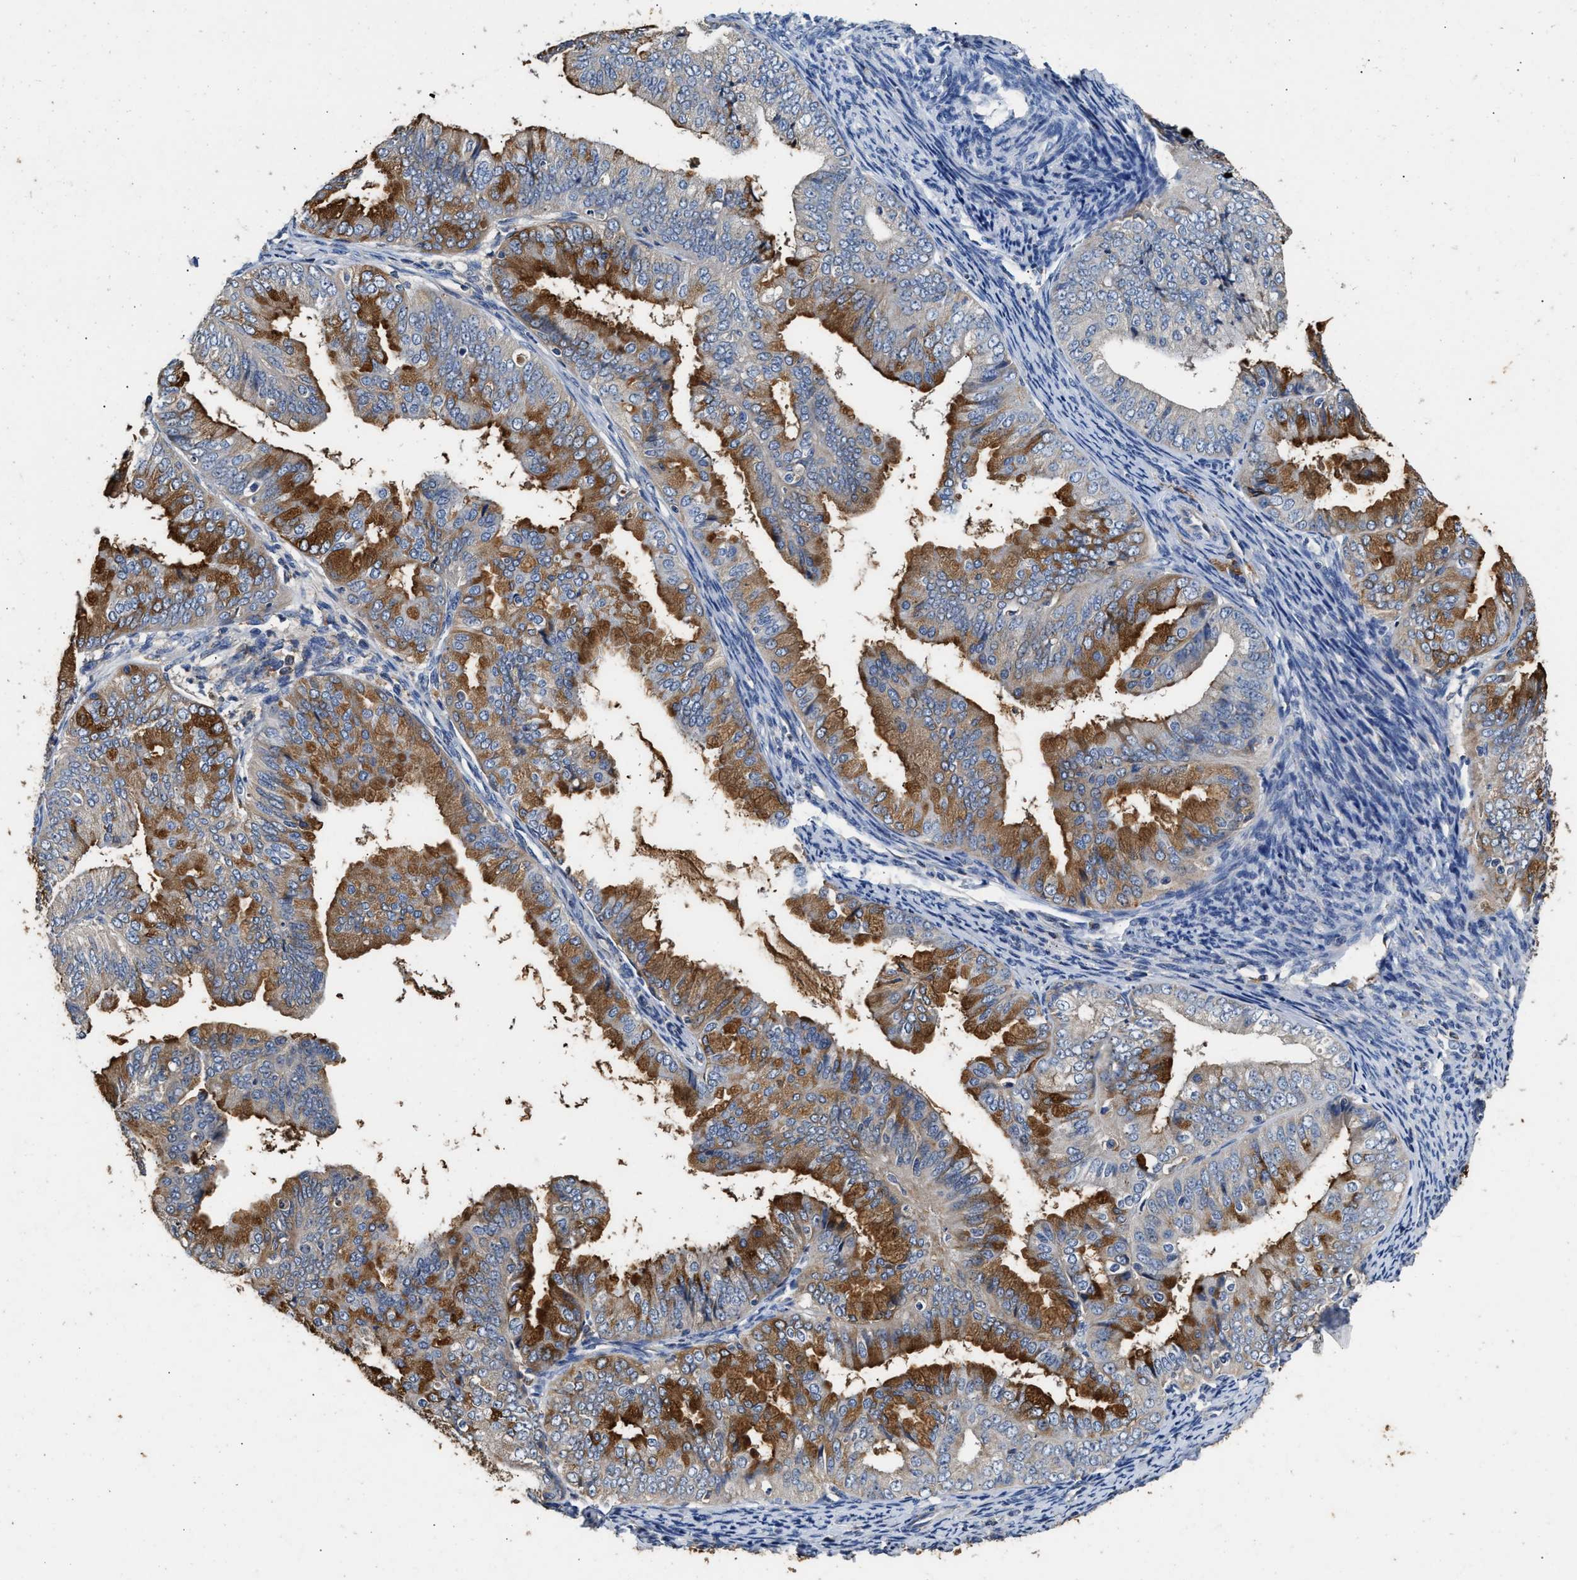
{"staining": {"intensity": "moderate", "quantity": ">75%", "location": "cytoplasmic/membranous"}, "tissue": "endometrial cancer", "cell_type": "Tumor cells", "image_type": "cancer", "snomed": [{"axis": "morphology", "description": "Adenocarcinoma, NOS"}, {"axis": "topography", "description": "Endometrium"}], "caption": "The photomicrograph shows staining of endometrial cancer, revealing moderate cytoplasmic/membranous protein staining (brown color) within tumor cells. (Stains: DAB (3,3'-diaminobenzidine) in brown, nuclei in blue, Microscopy: brightfield microscopy at high magnification).", "gene": "C3", "patient": {"sex": "female", "age": 63}}